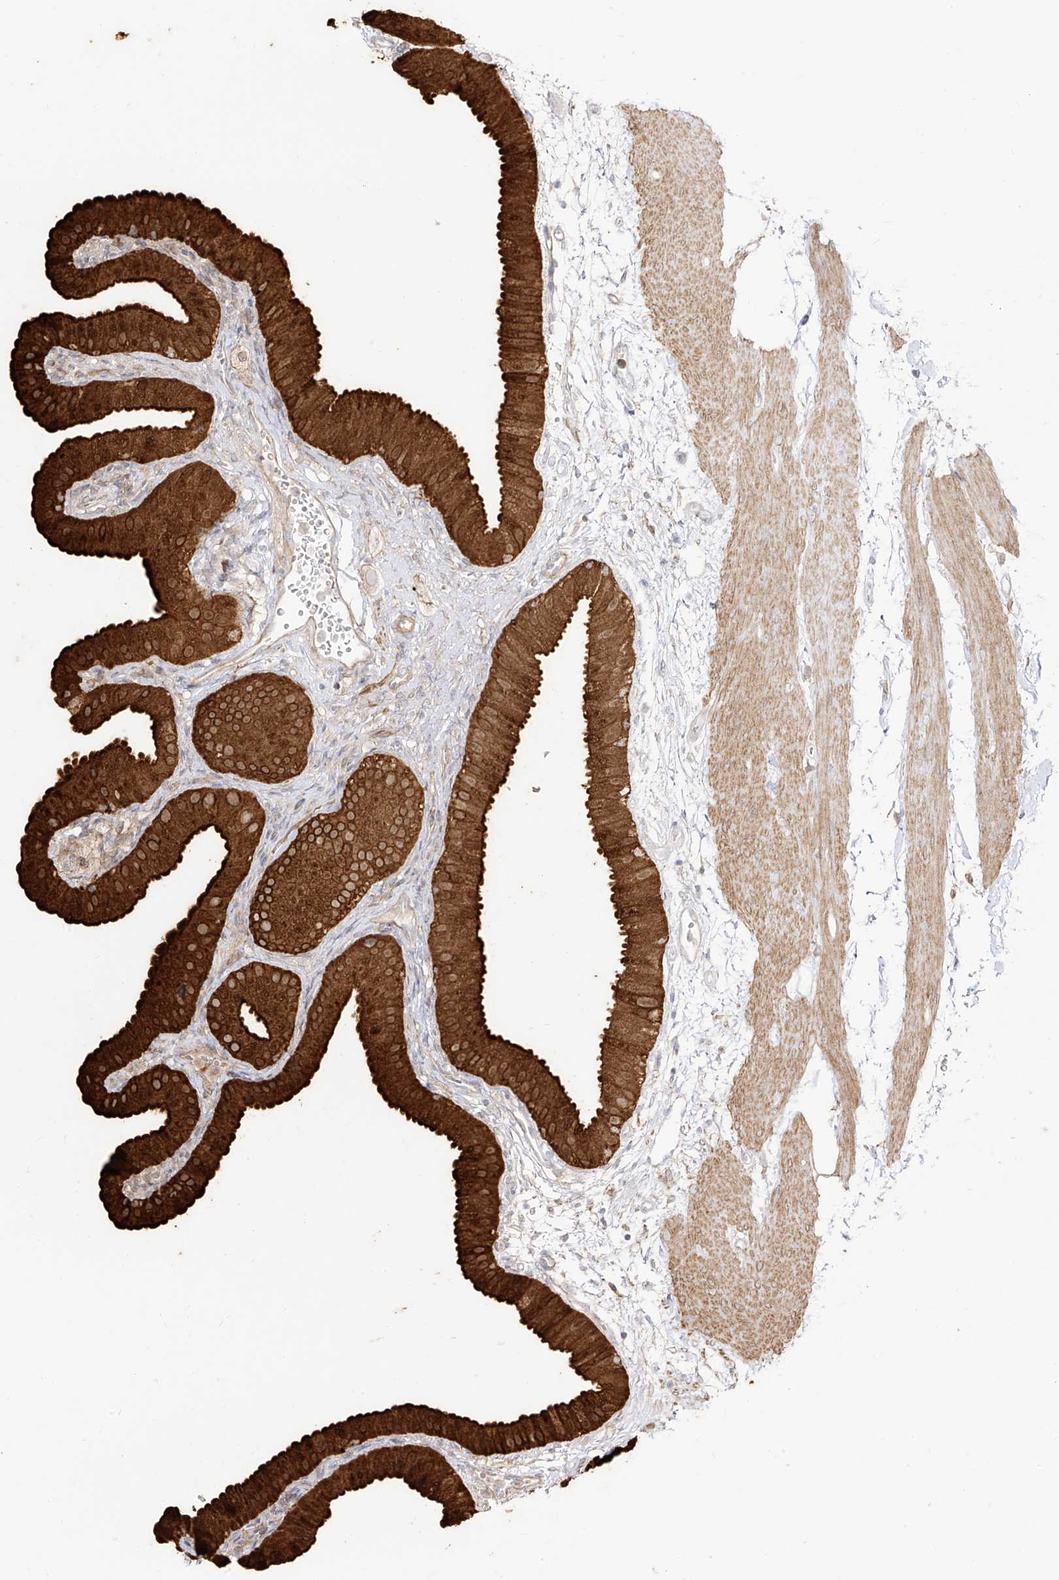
{"staining": {"intensity": "strong", "quantity": ">75%", "location": "cytoplasmic/membranous"}, "tissue": "gallbladder", "cell_type": "Glandular cells", "image_type": "normal", "snomed": [{"axis": "morphology", "description": "Normal tissue, NOS"}, {"axis": "topography", "description": "Gallbladder"}], "caption": "Human gallbladder stained for a protein (brown) reveals strong cytoplasmic/membranous positive positivity in approximately >75% of glandular cells.", "gene": "ZGRF1", "patient": {"sex": "female", "age": 64}}